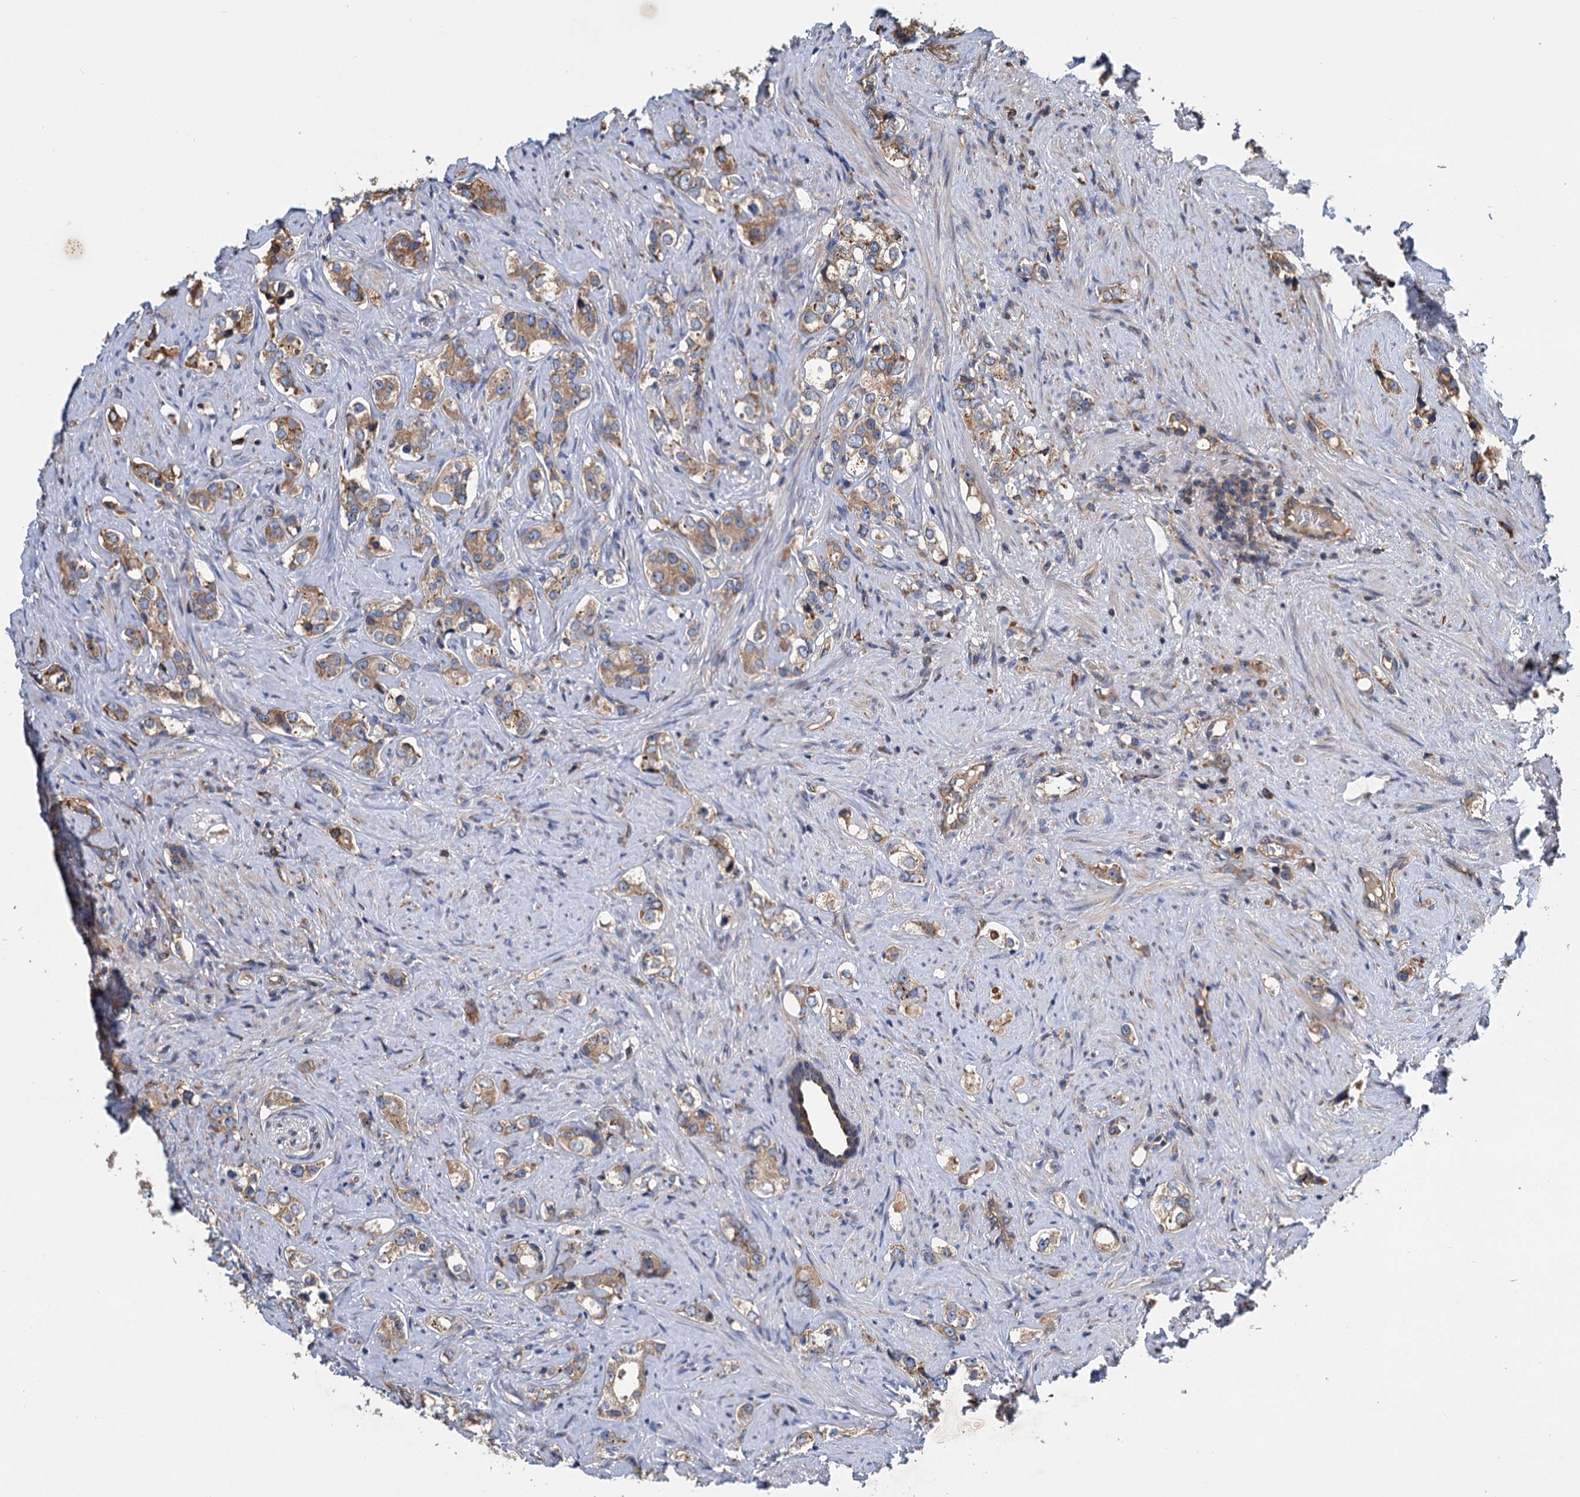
{"staining": {"intensity": "moderate", "quantity": ">75%", "location": "cytoplasmic/membranous"}, "tissue": "prostate cancer", "cell_type": "Tumor cells", "image_type": "cancer", "snomed": [{"axis": "morphology", "description": "Adenocarcinoma, High grade"}, {"axis": "topography", "description": "Prostate"}], "caption": "Immunohistochemical staining of human prostate high-grade adenocarcinoma demonstrates medium levels of moderate cytoplasmic/membranous protein expression in about >75% of tumor cells. Using DAB (3,3'-diaminobenzidine) (brown) and hematoxylin (blue) stains, captured at high magnification using brightfield microscopy.", "gene": "LINS1", "patient": {"sex": "male", "age": 63}}